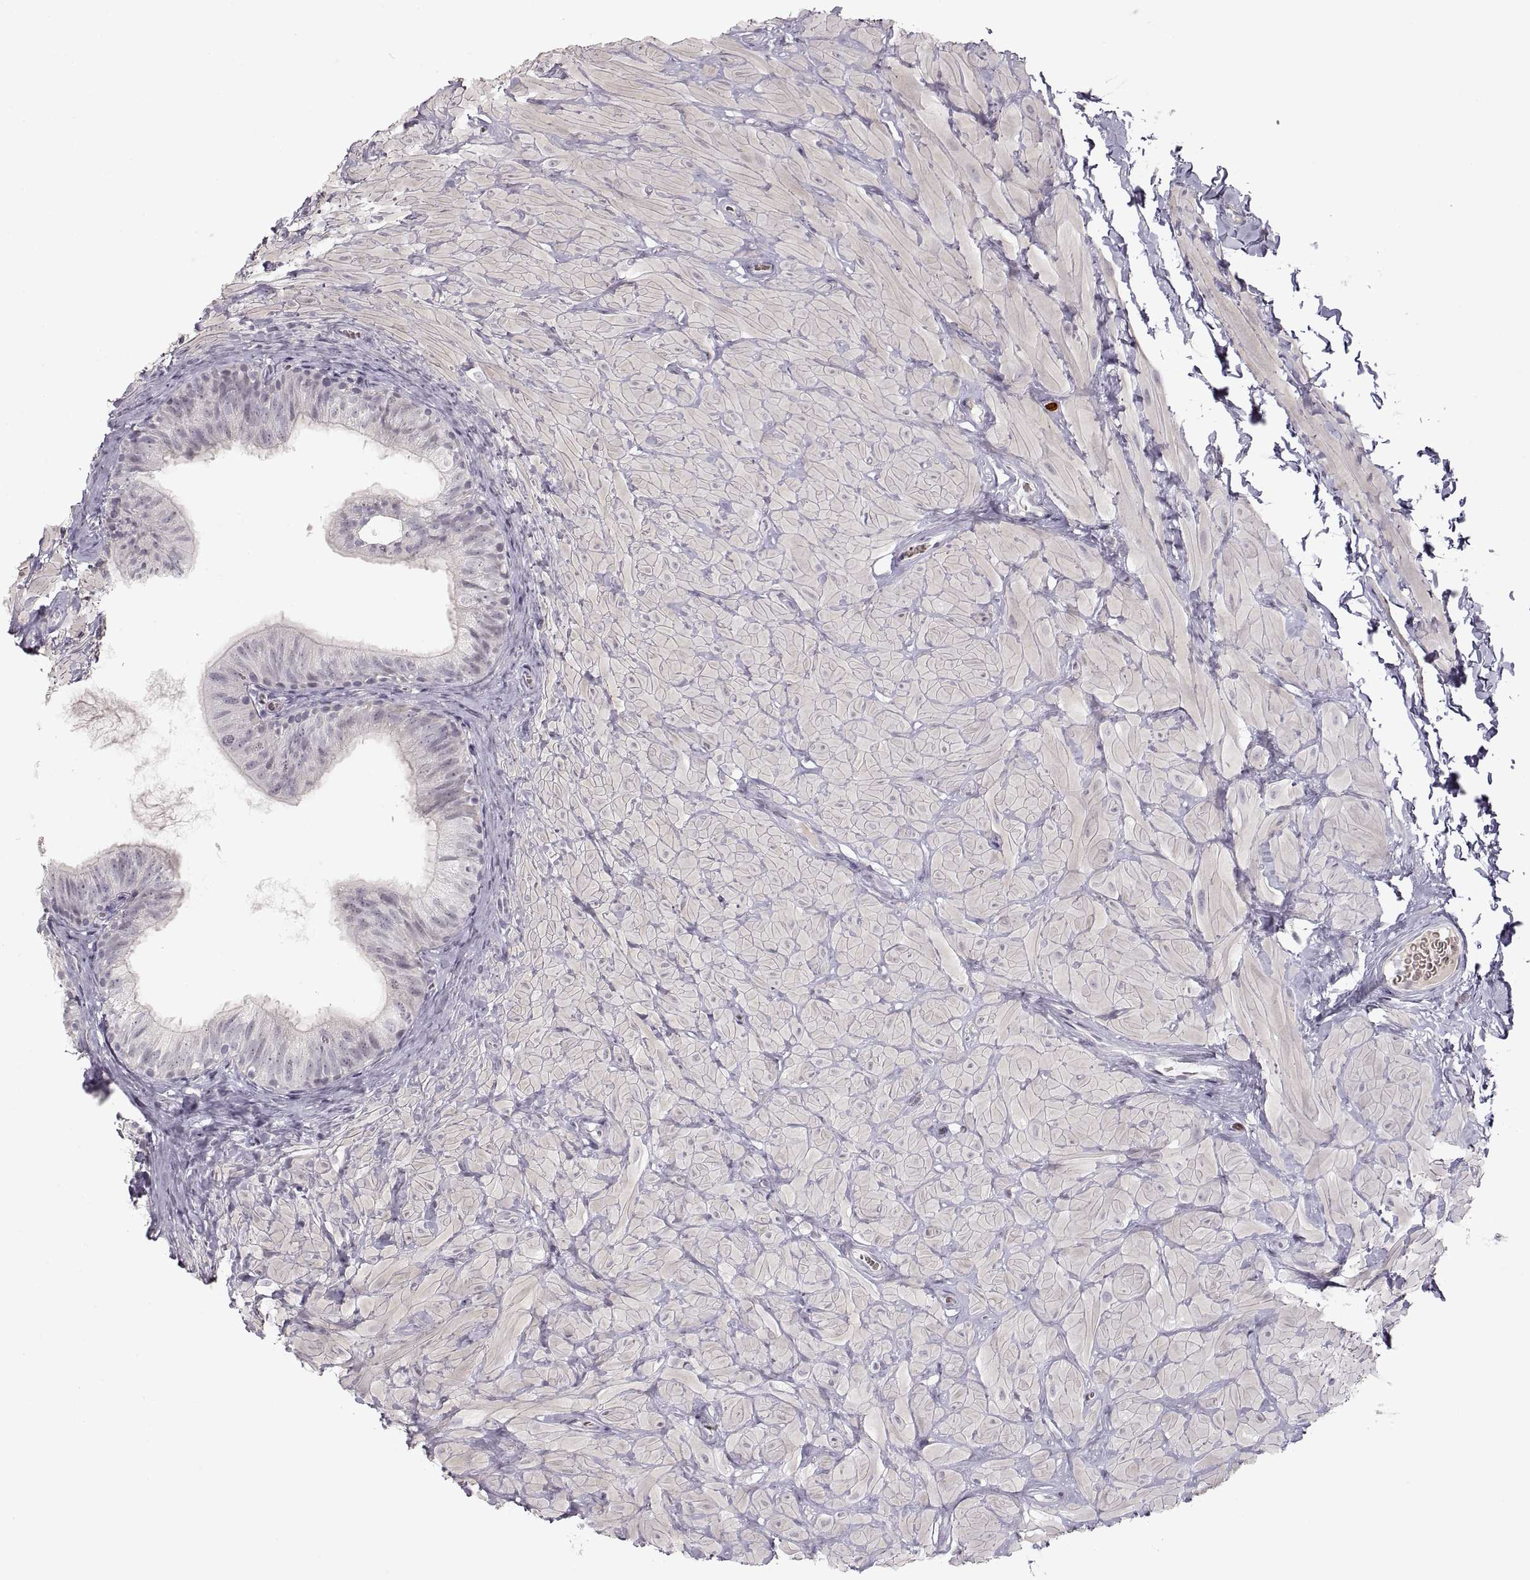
{"staining": {"intensity": "negative", "quantity": "none", "location": "none"}, "tissue": "epididymis", "cell_type": "Glandular cells", "image_type": "normal", "snomed": [{"axis": "morphology", "description": "Normal tissue, NOS"}, {"axis": "topography", "description": "Epididymis"}, {"axis": "topography", "description": "Vas deferens"}], "caption": "There is no significant positivity in glandular cells of epididymis. (DAB immunohistochemistry with hematoxylin counter stain).", "gene": "PCSK2", "patient": {"sex": "male", "age": 23}}